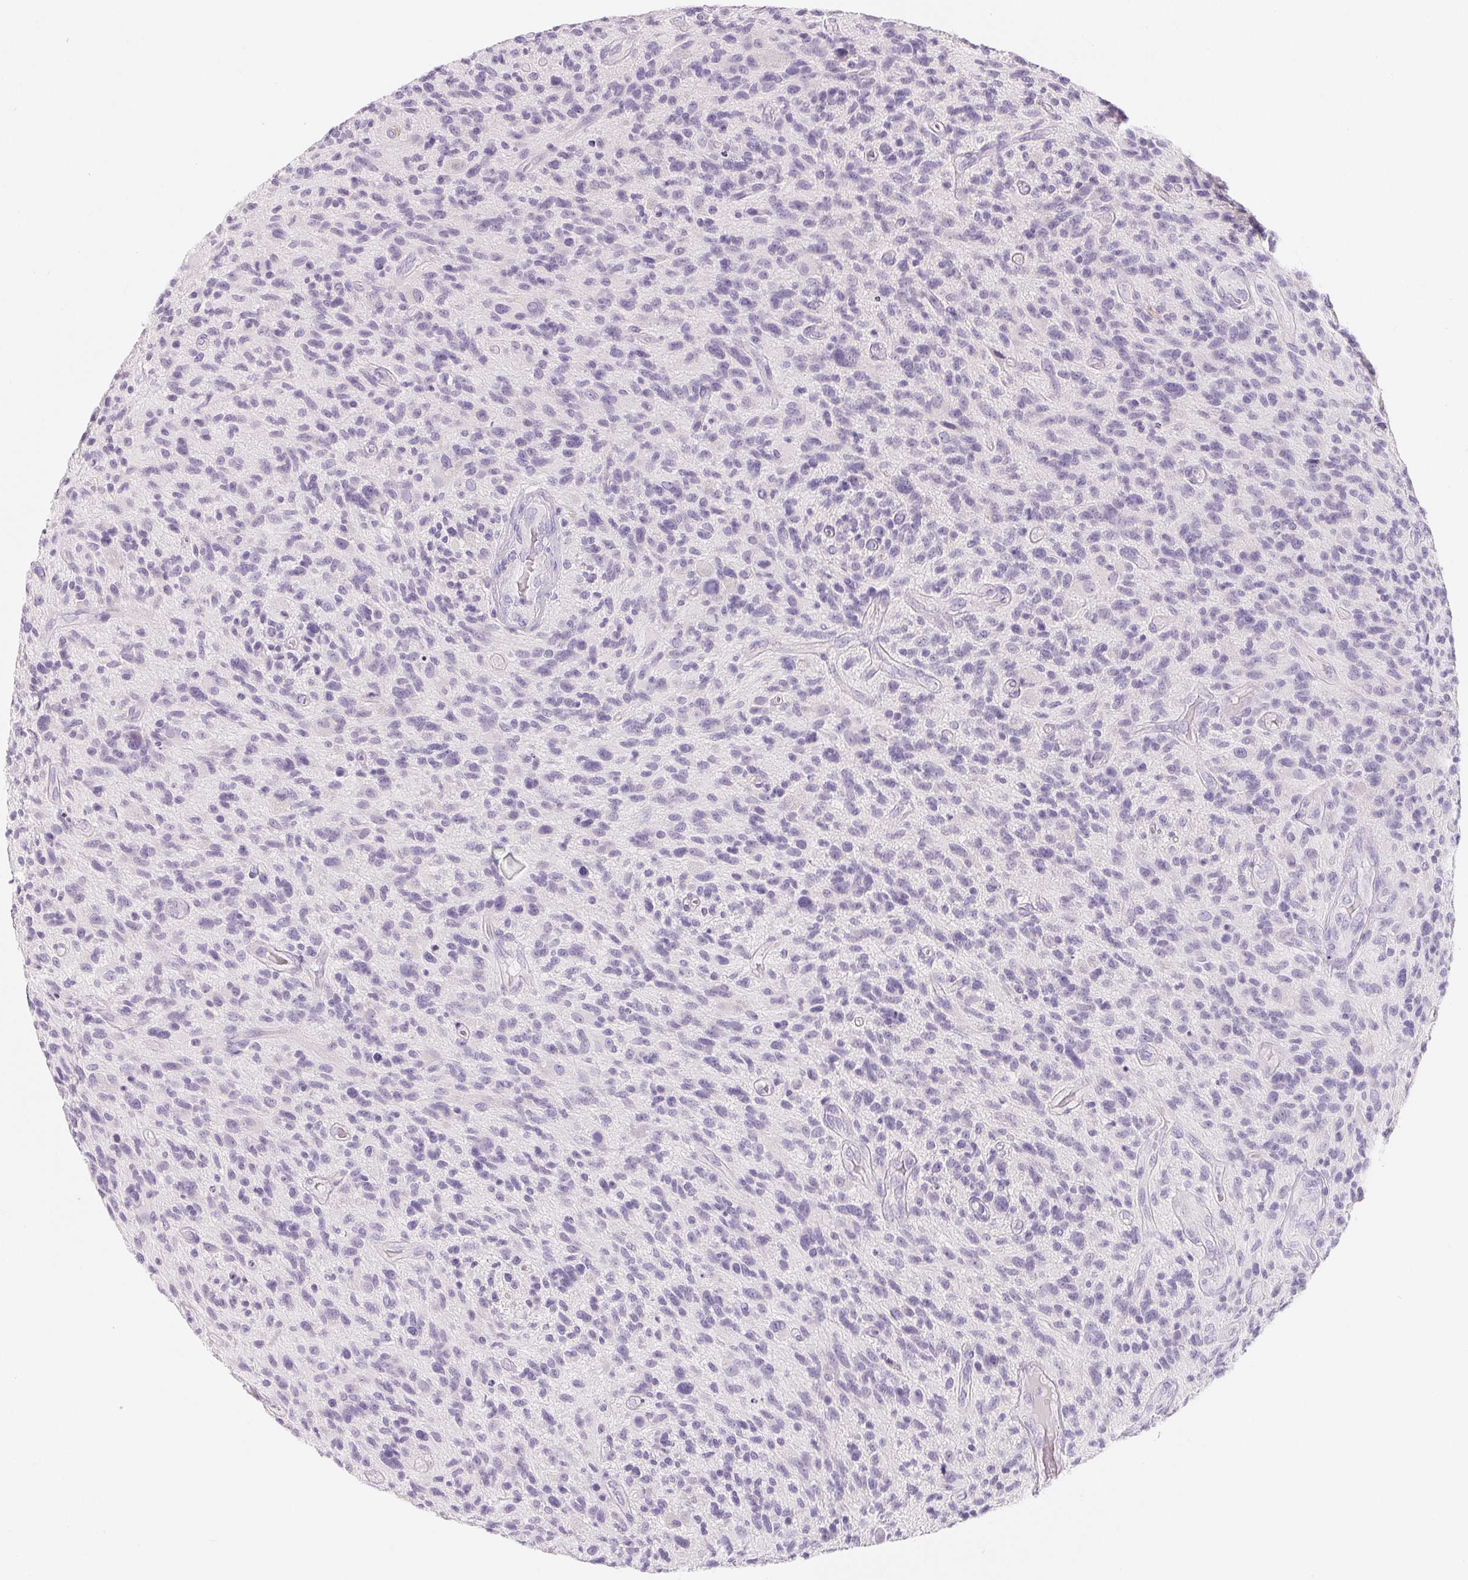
{"staining": {"intensity": "negative", "quantity": "none", "location": "none"}, "tissue": "glioma", "cell_type": "Tumor cells", "image_type": "cancer", "snomed": [{"axis": "morphology", "description": "Glioma, malignant, High grade"}, {"axis": "topography", "description": "Brain"}], "caption": "The photomicrograph reveals no staining of tumor cells in malignant glioma (high-grade). The staining is performed using DAB (3,3'-diaminobenzidine) brown chromogen with nuclei counter-stained in using hematoxylin.", "gene": "SPACA5B", "patient": {"sex": "male", "age": 47}}